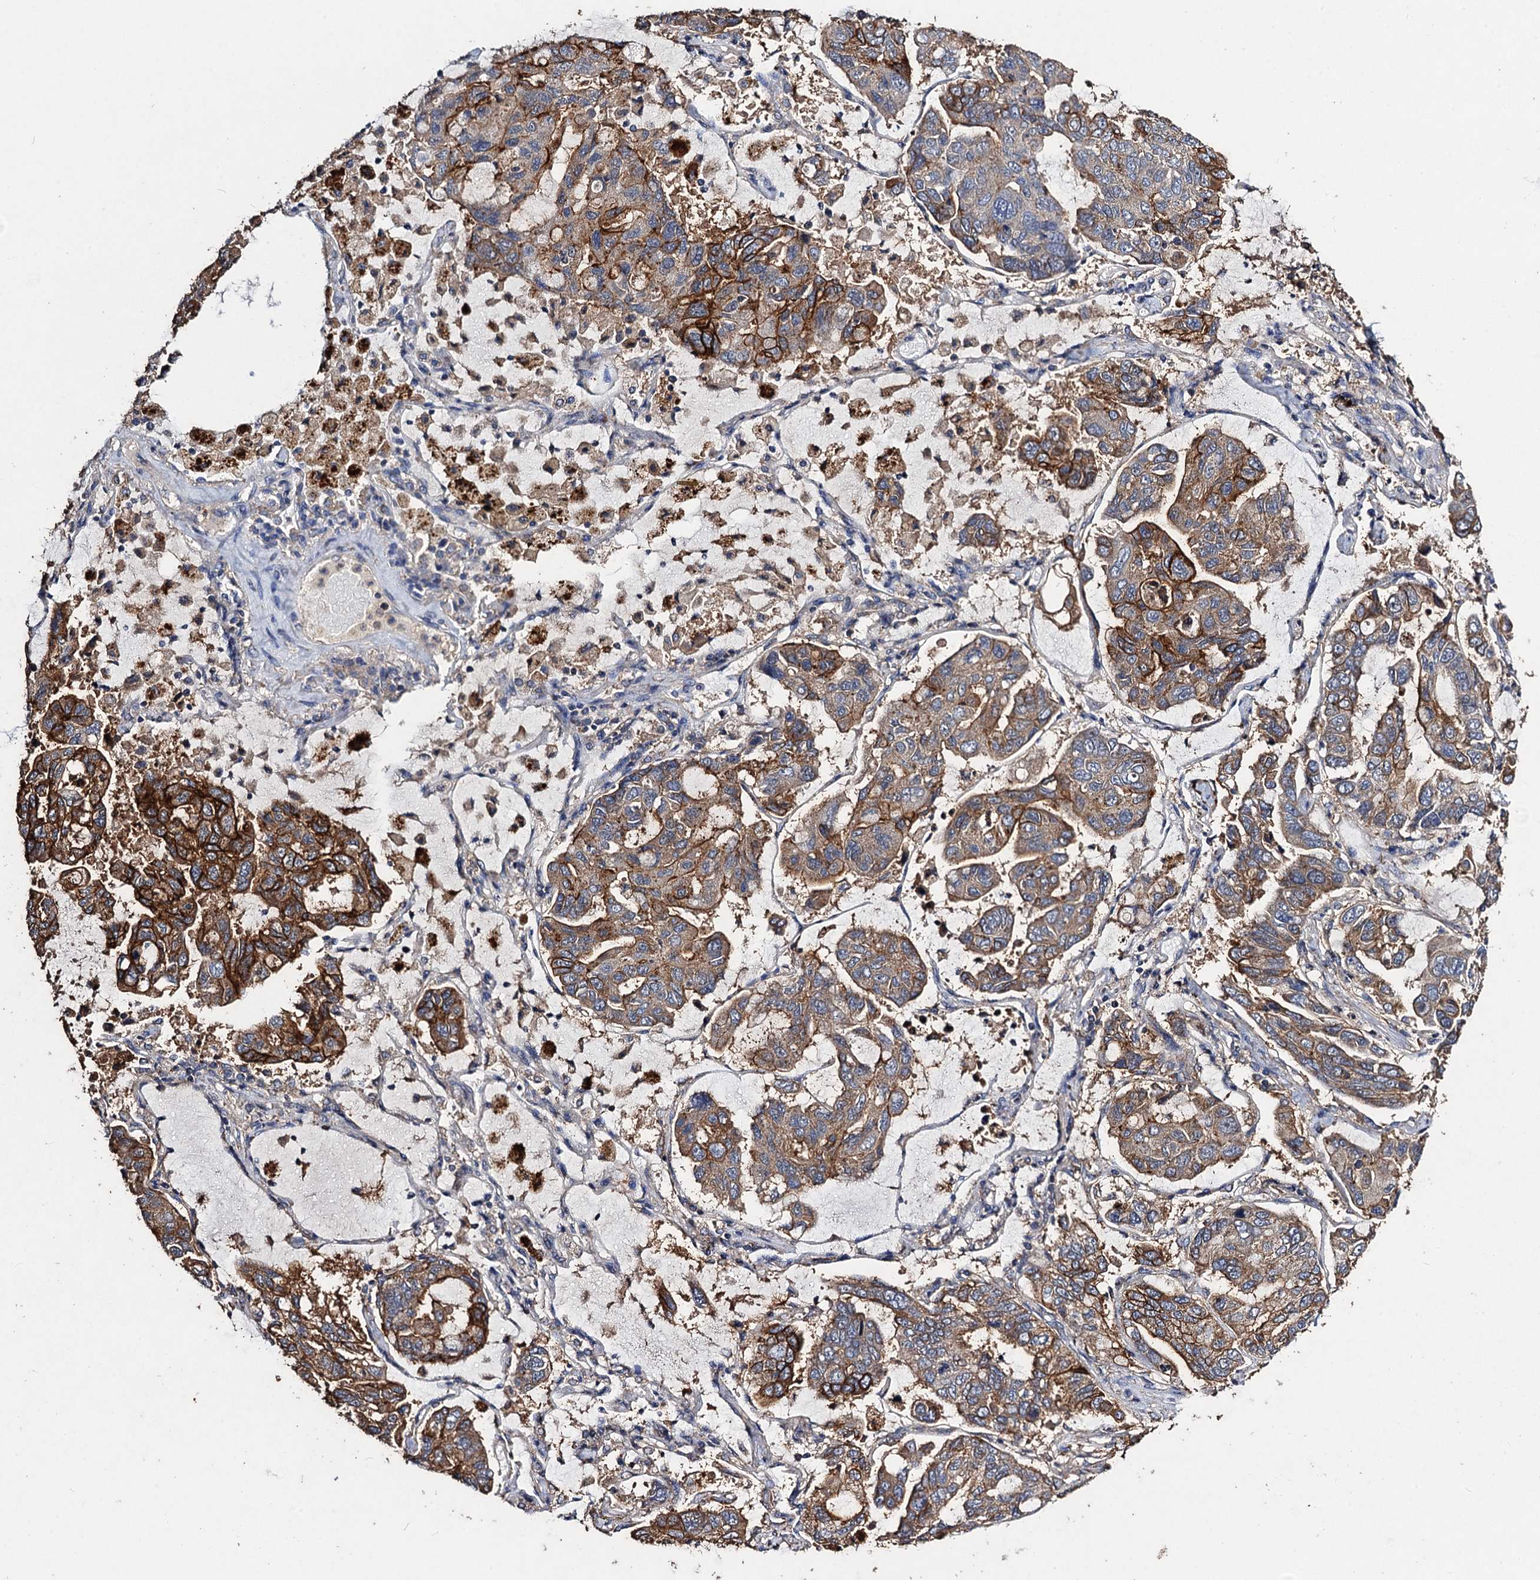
{"staining": {"intensity": "strong", "quantity": "25%-75%", "location": "cytoplasmic/membranous"}, "tissue": "lung cancer", "cell_type": "Tumor cells", "image_type": "cancer", "snomed": [{"axis": "morphology", "description": "Adenocarcinoma, NOS"}, {"axis": "topography", "description": "Lung"}], "caption": "This is an image of IHC staining of lung cancer, which shows strong expression in the cytoplasmic/membranous of tumor cells.", "gene": "SCUBE3", "patient": {"sex": "male", "age": 64}}